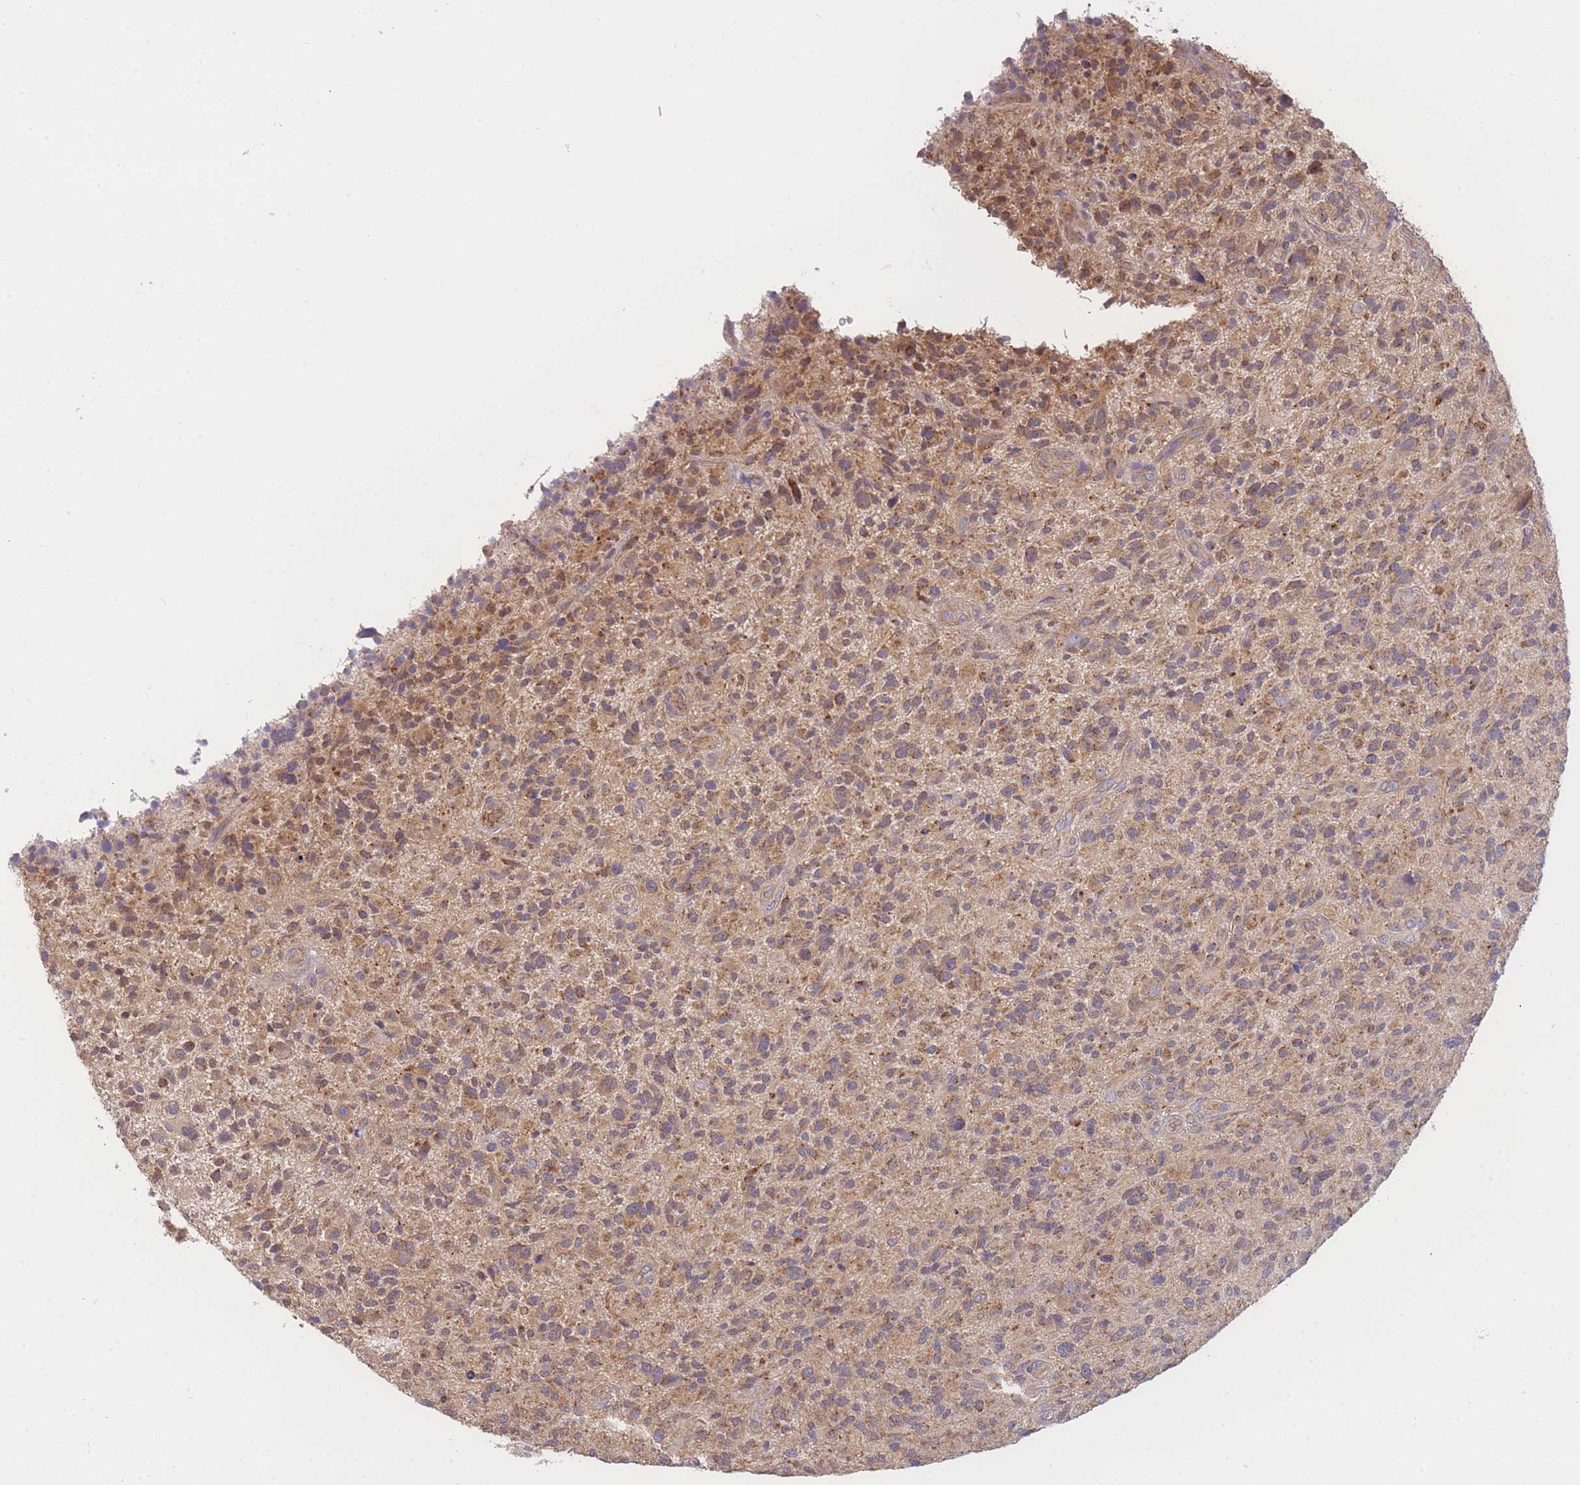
{"staining": {"intensity": "moderate", "quantity": ">75%", "location": "cytoplasmic/membranous"}, "tissue": "glioma", "cell_type": "Tumor cells", "image_type": "cancer", "snomed": [{"axis": "morphology", "description": "Glioma, malignant, High grade"}, {"axis": "topography", "description": "Brain"}], "caption": "A photomicrograph of malignant high-grade glioma stained for a protein demonstrates moderate cytoplasmic/membranous brown staining in tumor cells.", "gene": "MRPS18B", "patient": {"sex": "male", "age": 47}}